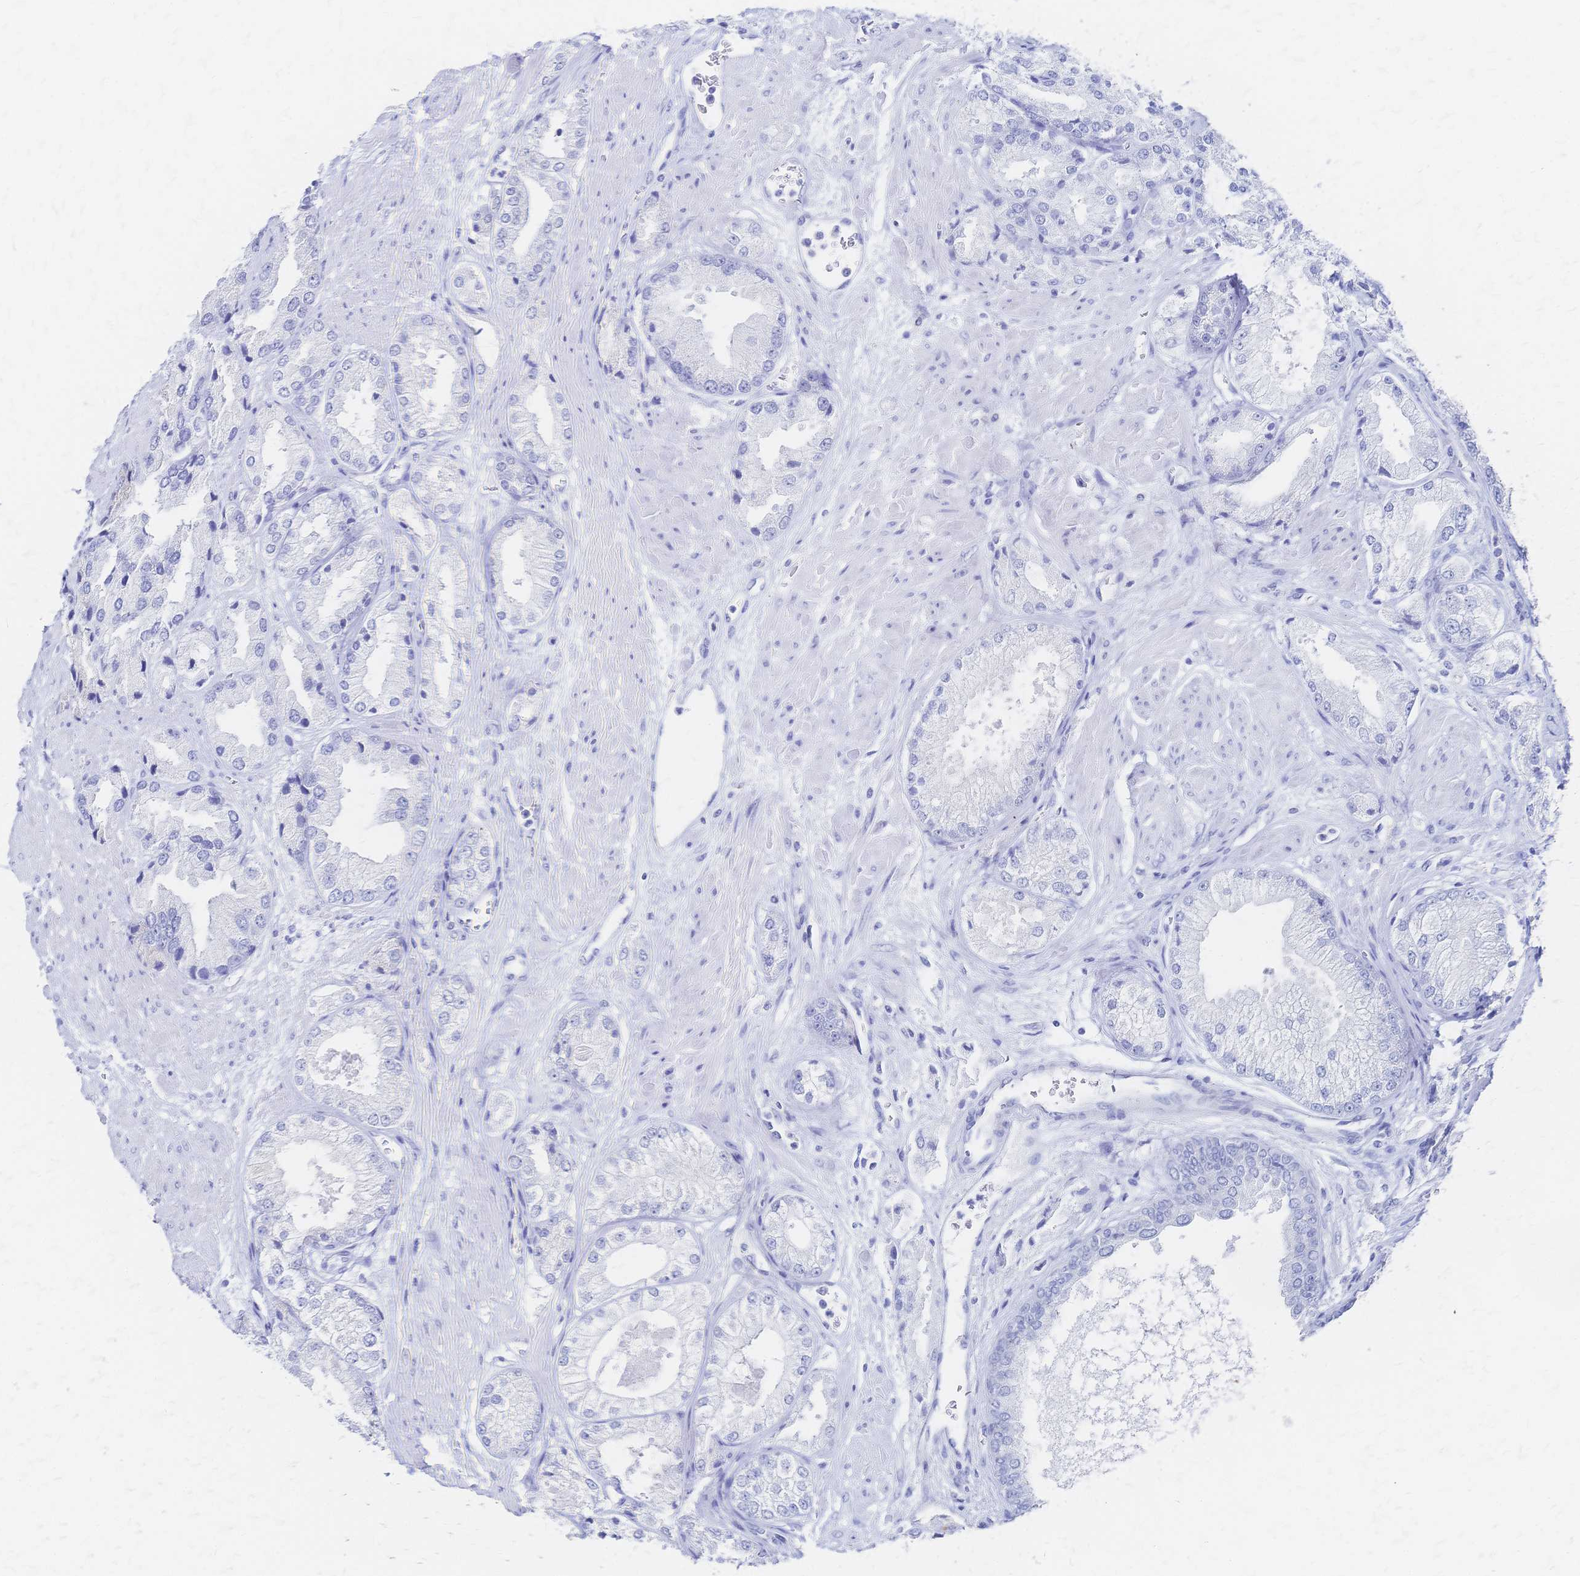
{"staining": {"intensity": "negative", "quantity": "none", "location": "none"}, "tissue": "prostate cancer", "cell_type": "Tumor cells", "image_type": "cancer", "snomed": [{"axis": "morphology", "description": "Adenocarcinoma, High grade"}, {"axis": "topography", "description": "Prostate"}], "caption": "Tumor cells are negative for brown protein staining in prostate cancer.", "gene": "SLC5A1", "patient": {"sex": "male", "age": 68}}